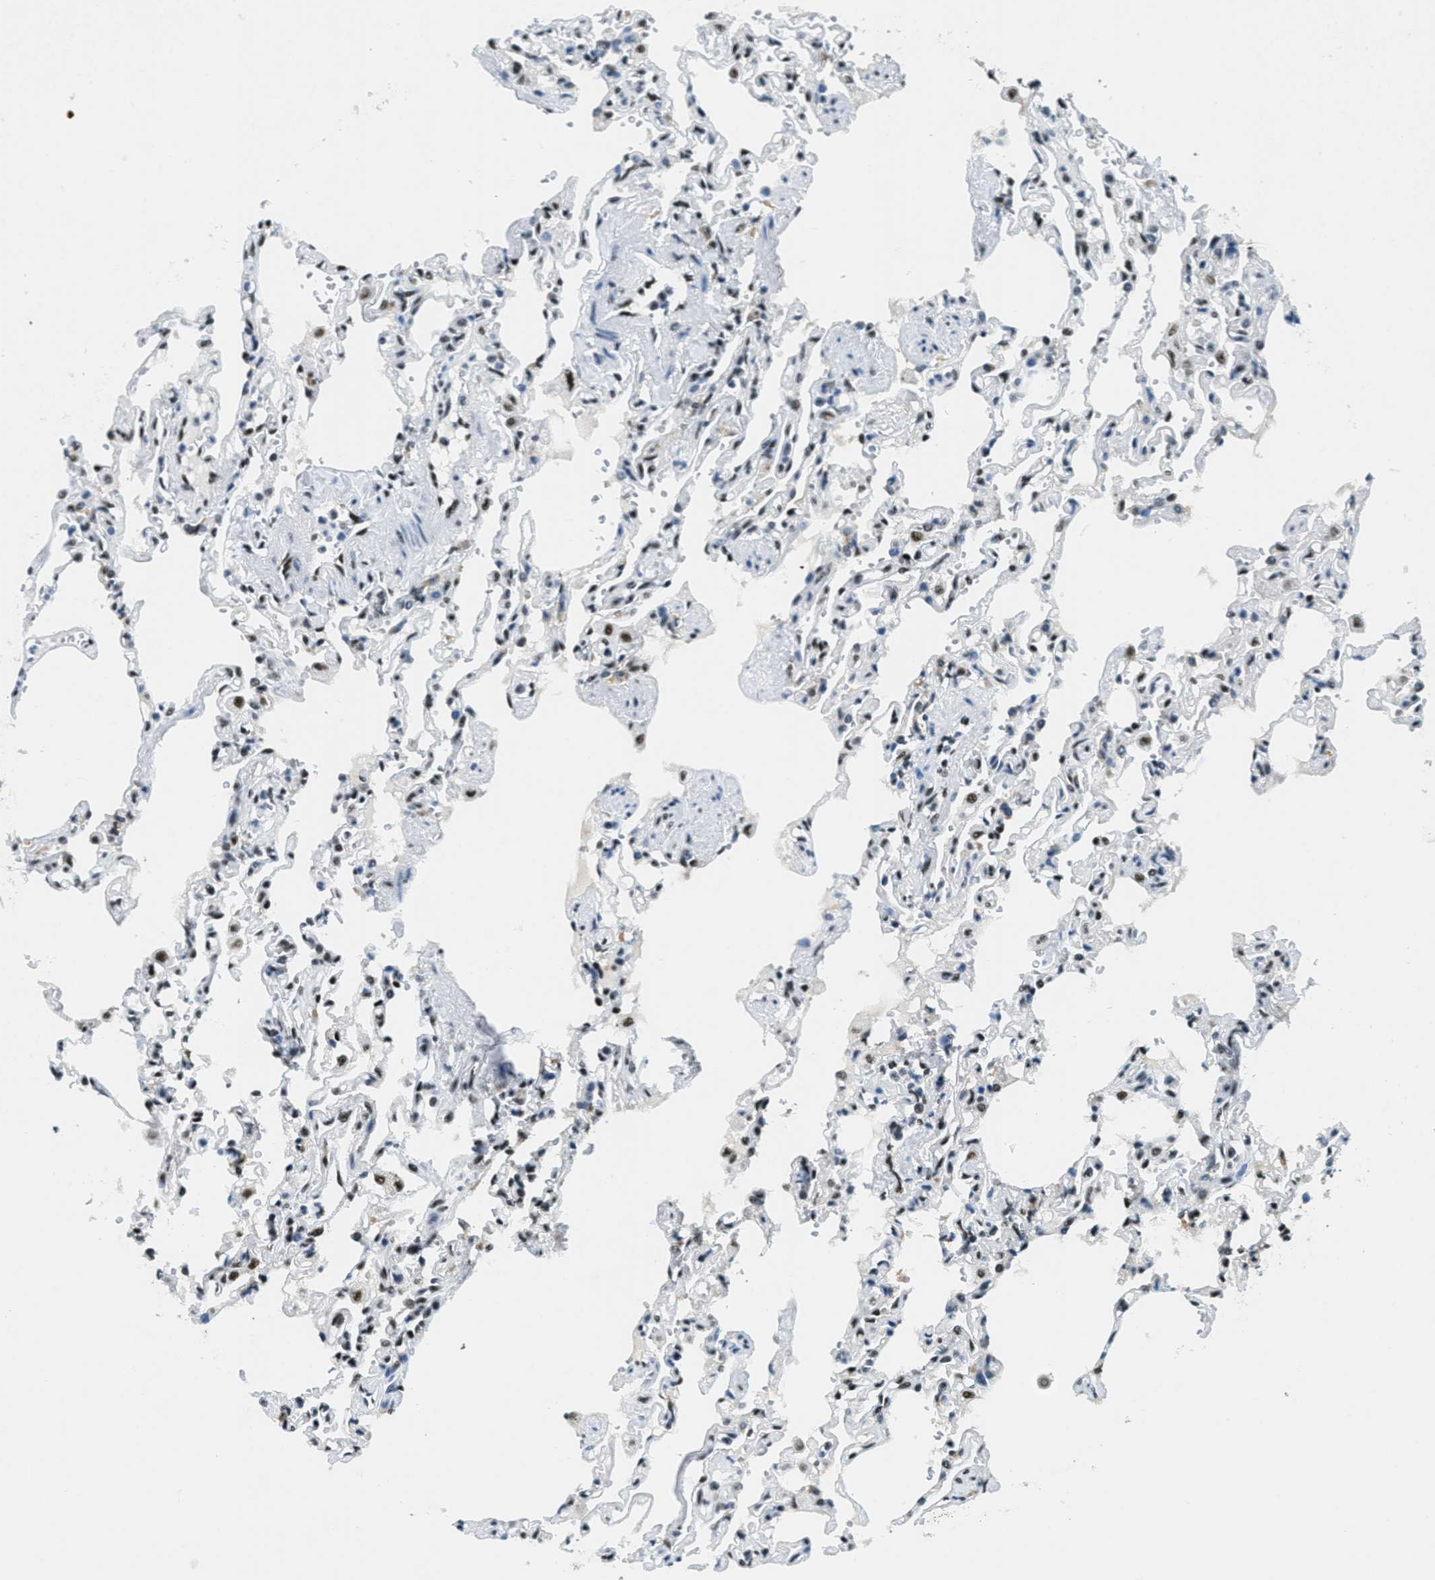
{"staining": {"intensity": "strong", "quantity": "25%-75%", "location": "nuclear"}, "tissue": "lung", "cell_type": "Alveolar cells", "image_type": "normal", "snomed": [{"axis": "morphology", "description": "Normal tissue, NOS"}, {"axis": "topography", "description": "Lung"}], "caption": "Protein staining by immunohistochemistry (IHC) shows strong nuclear staining in approximately 25%-75% of alveolar cells in benign lung. (brown staining indicates protein expression, while blue staining denotes nuclei).", "gene": "SSB", "patient": {"sex": "male", "age": 21}}